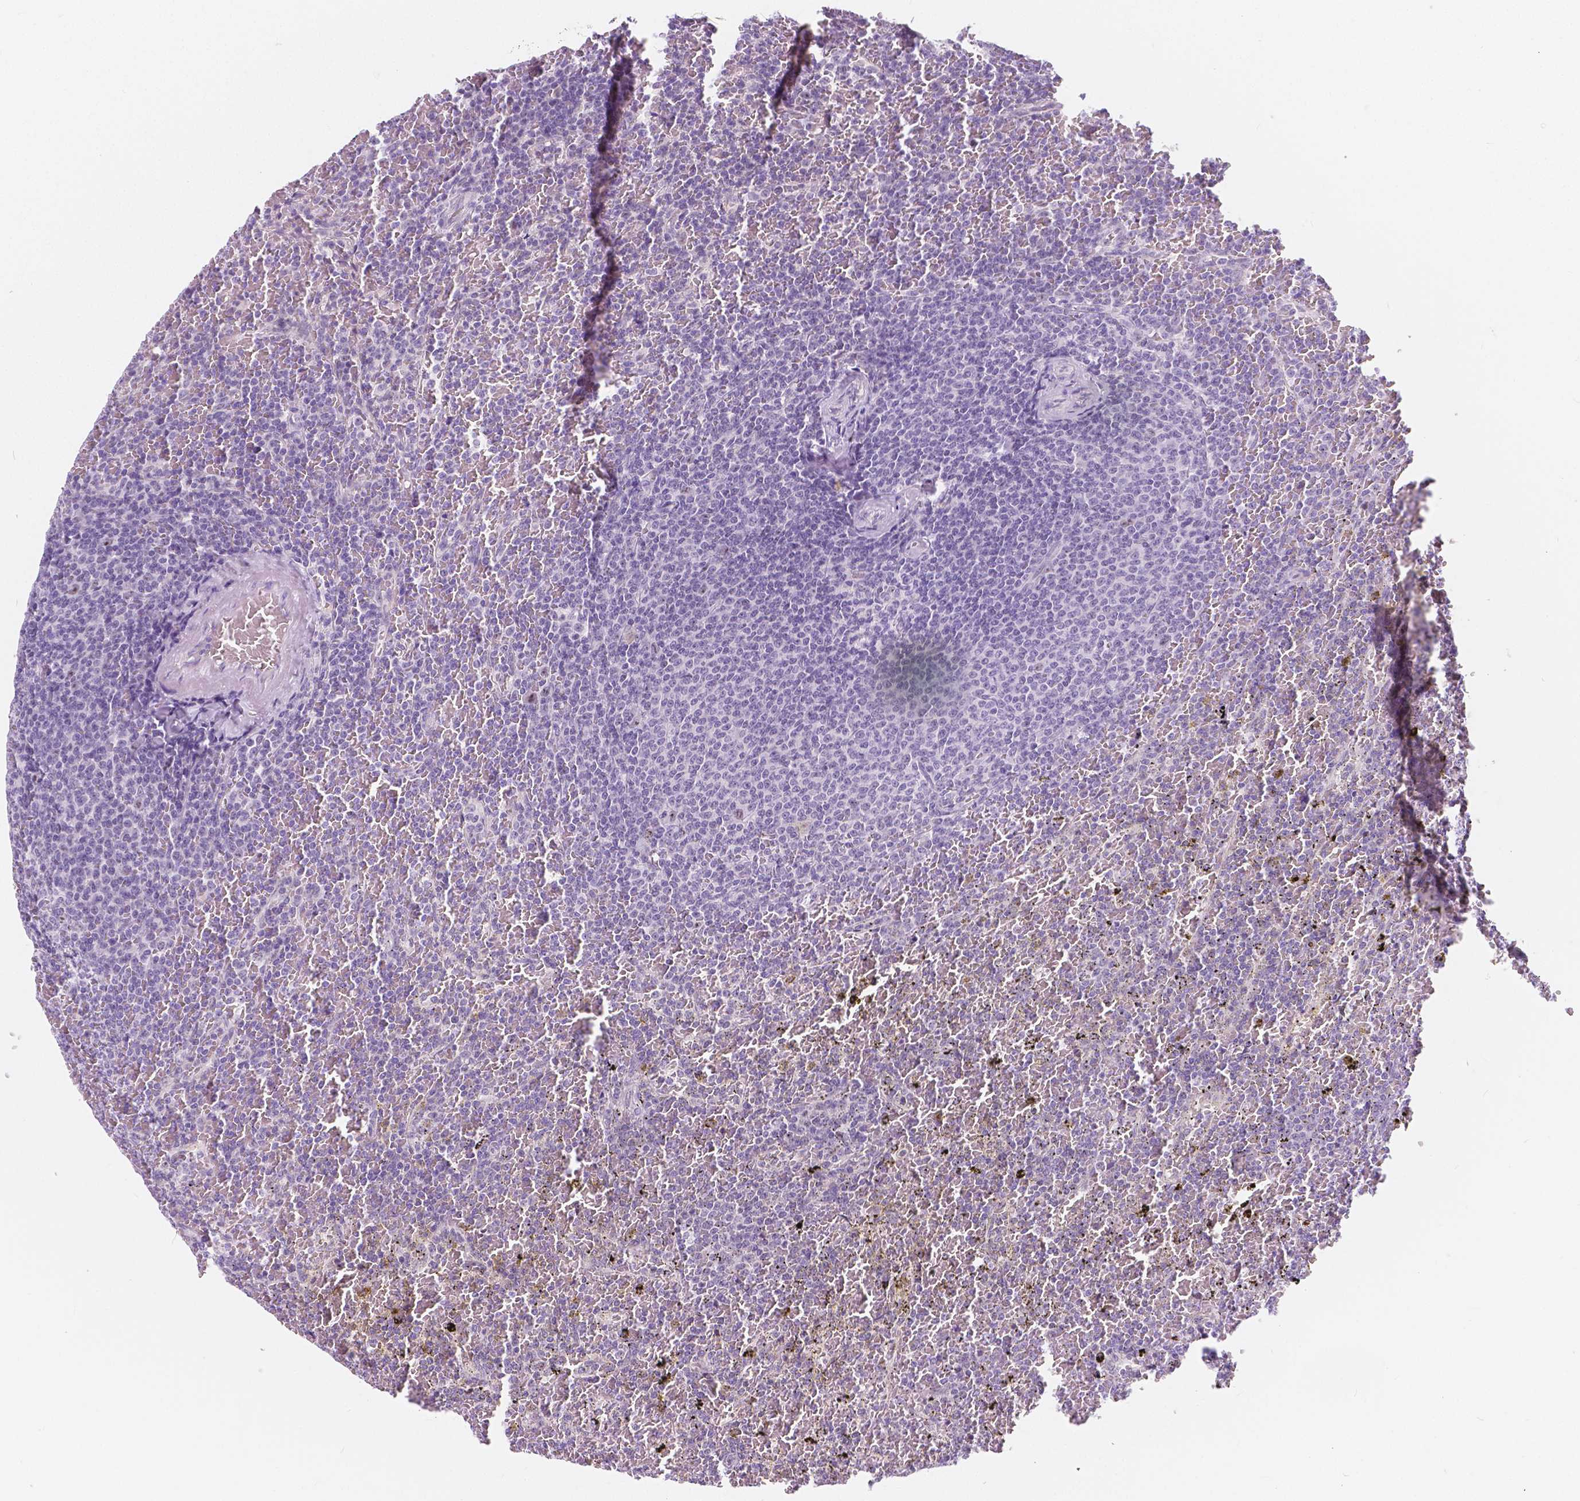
{"staining": {"intensity": "negative", "quantity": "none", "location": "none"}, "tissue": "lymphoma", "cell_type": "Tumor cells", "image_type": "cancer", "snomed": [{"axis": "morphology", "description": "Malignant lymphoma, non-Hodgkin's type, Low grade"}, {"axis": "topography", "description": "Spleen"}], "caption": "Human lymphoma stained for a protein using immunohistochemistry demonstrates no staining in tumor cells.", "gene": "NOLC1", "patient": {"sex": "female", "age": 77}}